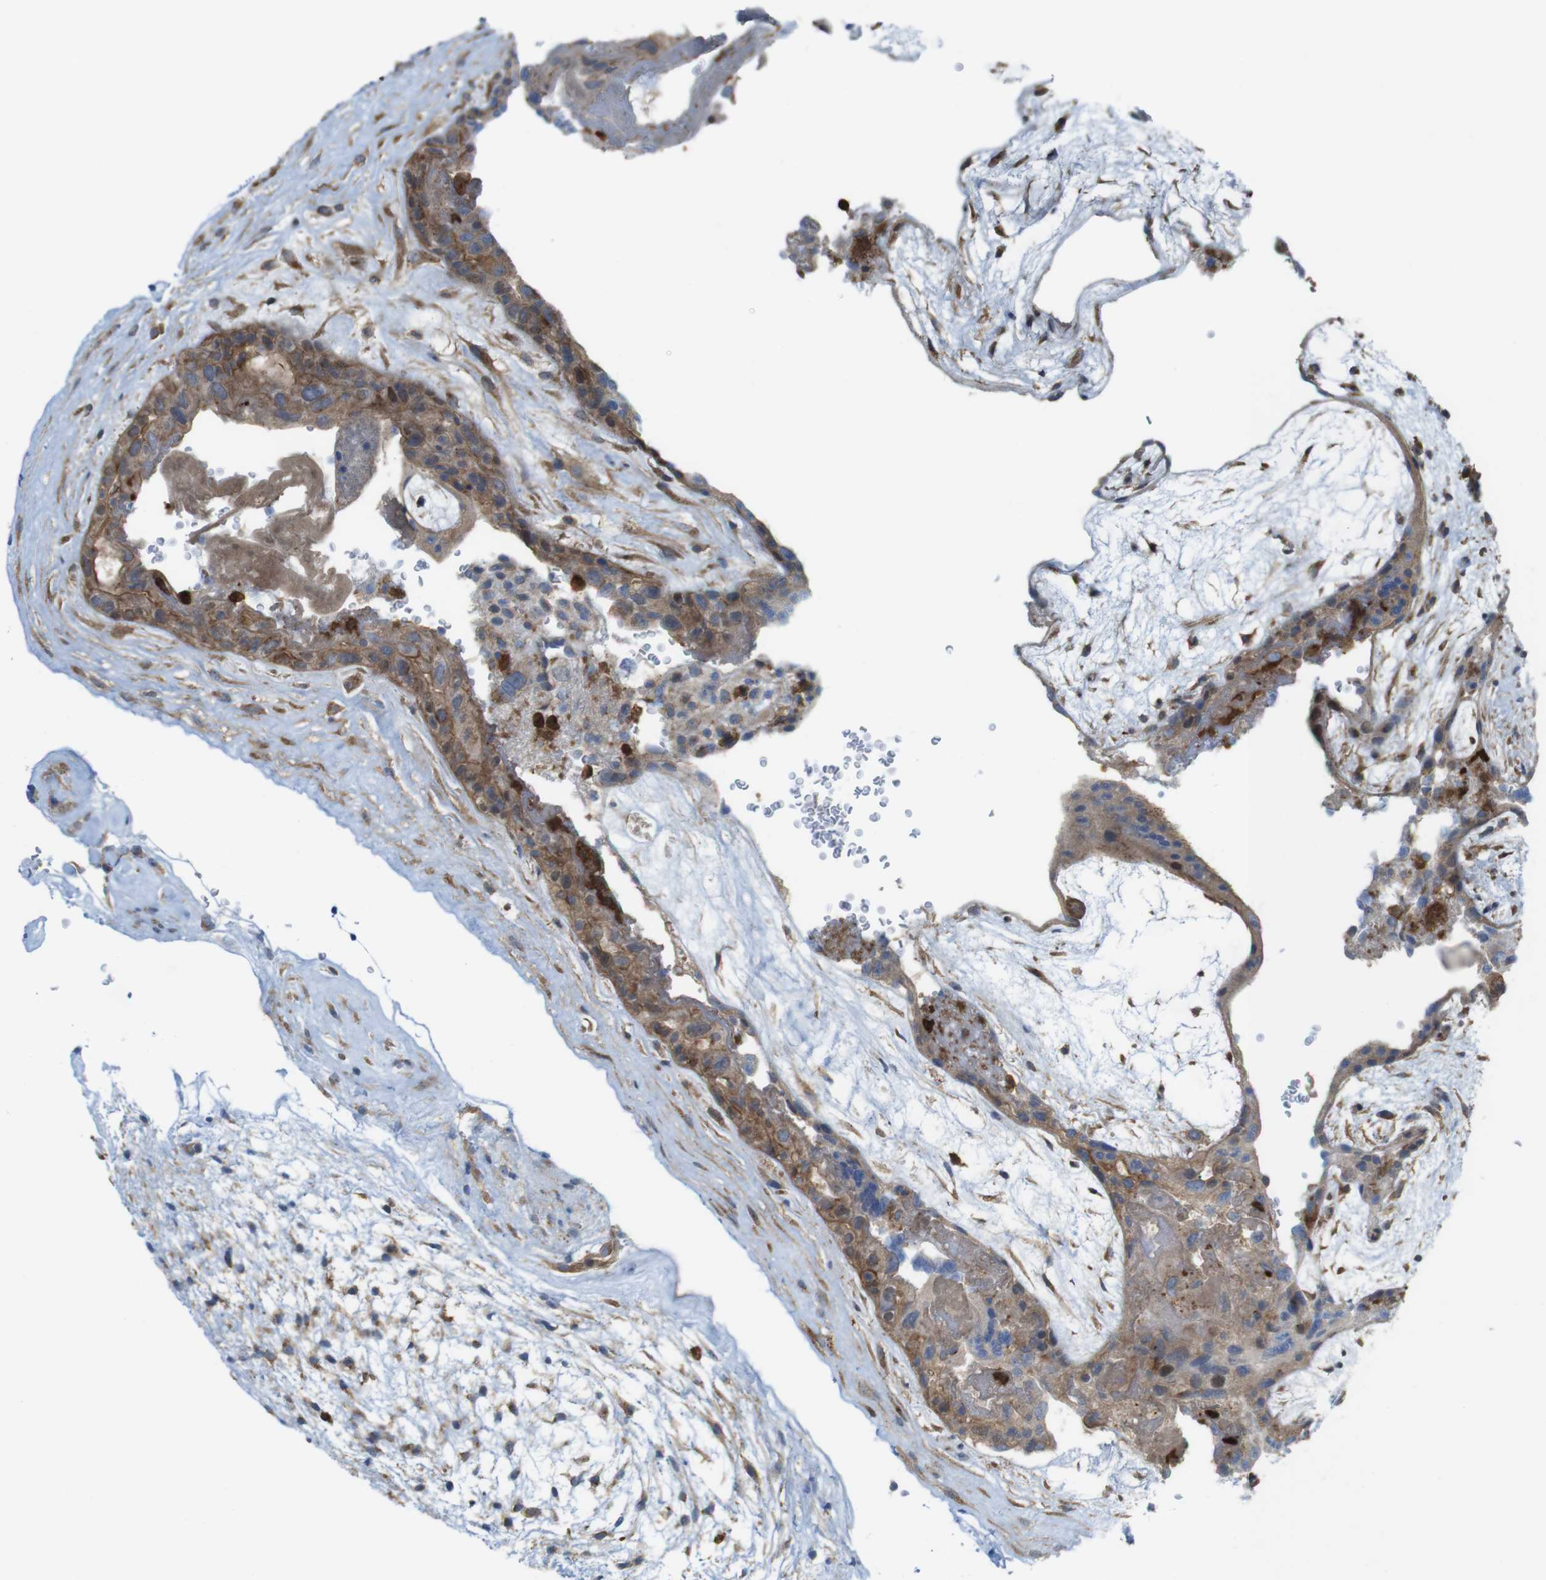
{"staining": {"intensity": "weak", "quantity": ">75%", "location": "cytoplasmic/membranous"}, "tissue": "placenta", "cell_type": "Decidual cells", "image_type": "normal", "snomed": [{"axis": "morphology", "description": "Normal tissue, NOS"}, {"axis": "topography", "description": "Placenta"}], "caption": "A brown stain labels weak cytoplasmic/membranous positivity of a protein in decidual cells of unremarkable placenta.", "gene": "PRKCD", "patient": {"sex": "female", "age": 19}}